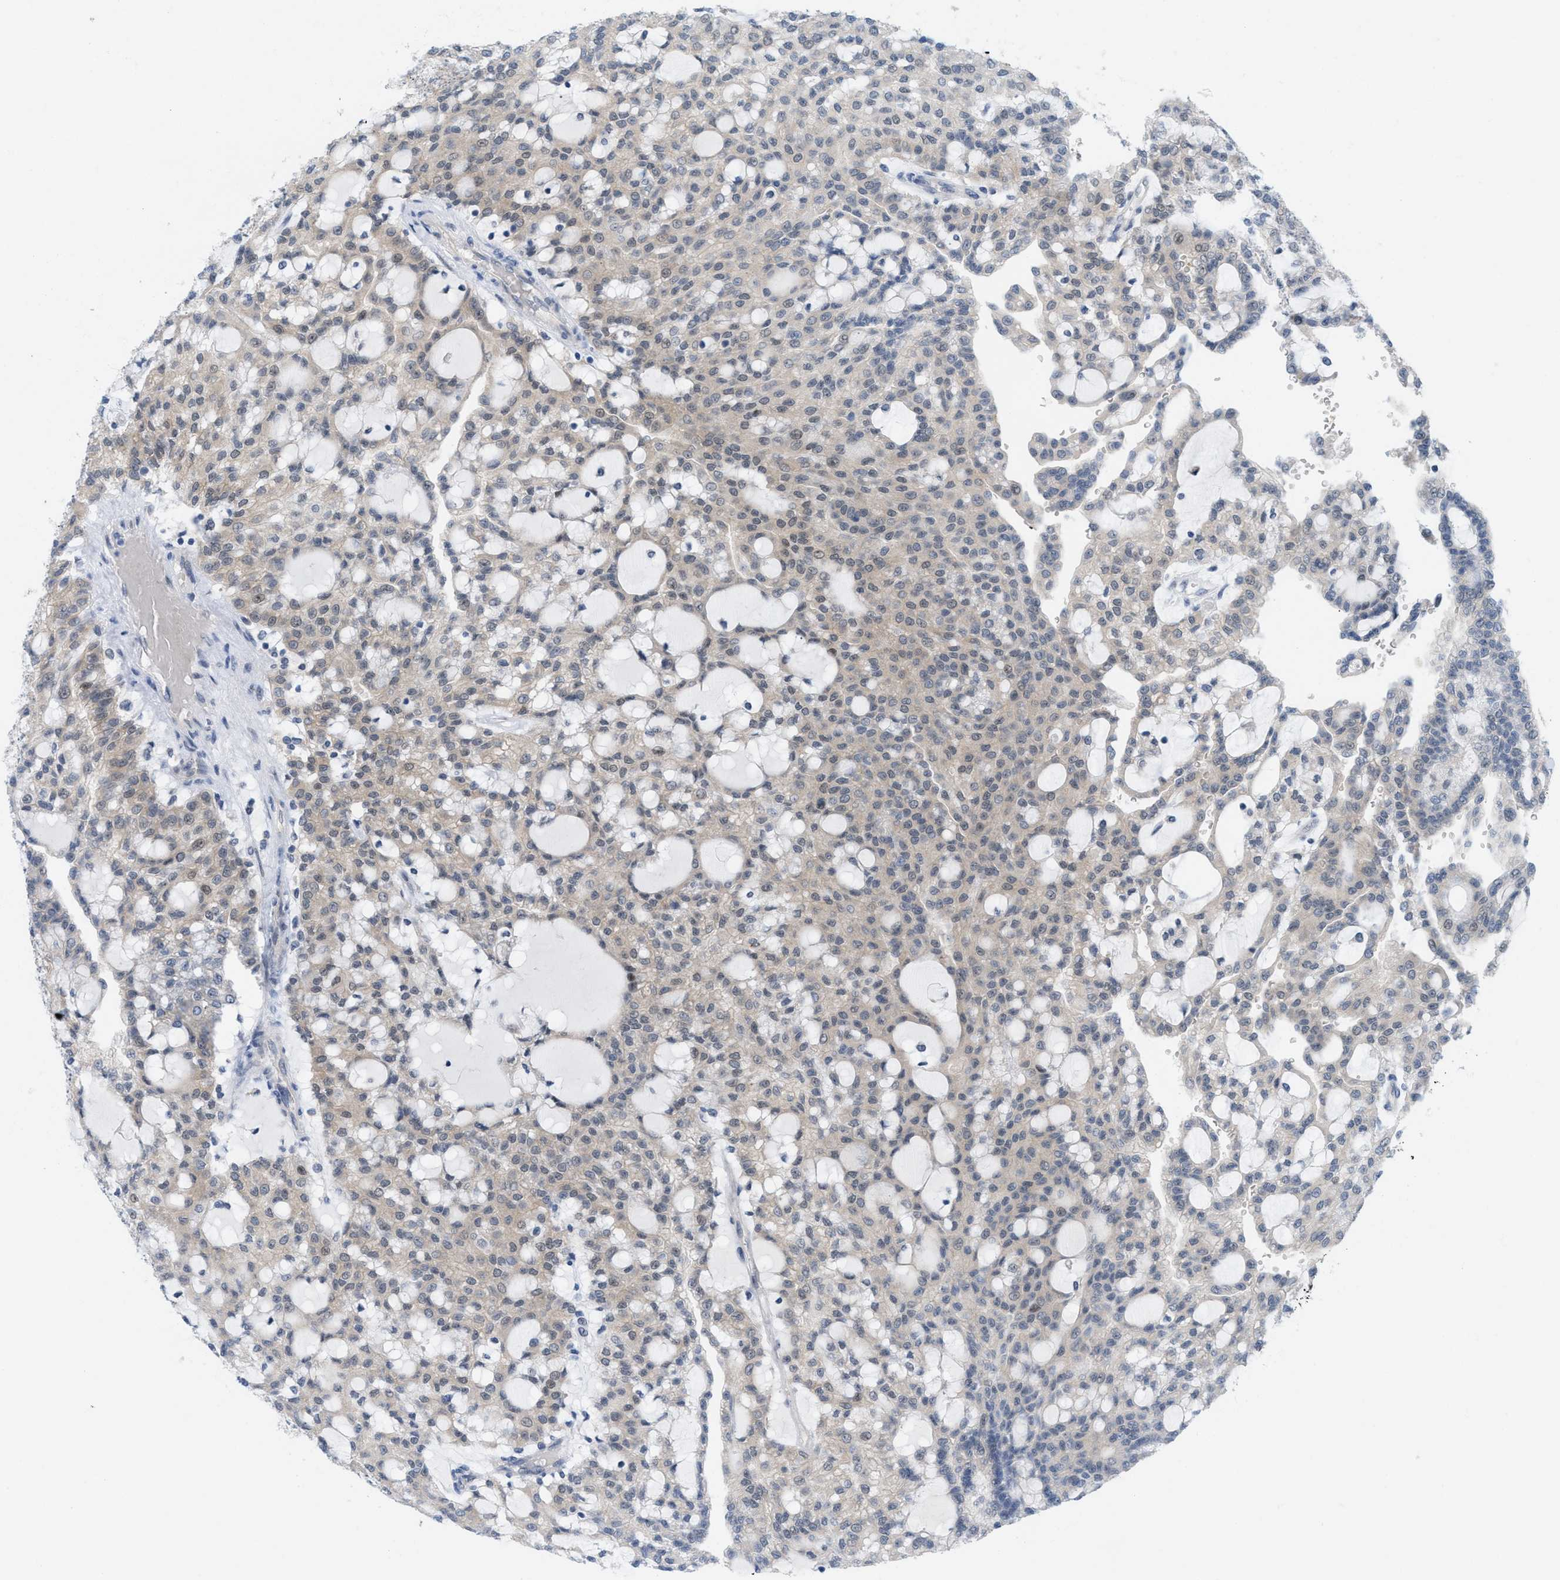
{"staining": {"intensity": "weak", "quantity": "25%-75%", "location": "cytoplasmic/membranous,nuclear"}, "tissue": "renal cancer", "cell_type": "Tumor cells", "image_type": "cancer", "snomed": [{"axis": "morphology", "description": "Adenocarcinoma, NOS"}, {"axis": "topography", "description": "Kidney"}], "caption": "A low amount of weak cytoplasmic/membranous and nuclear expression is identified in approximately 25%-75% of tumor cells in adenocarcinoma (renal) tissue.", "gene": "WIPI2", "patient": {"sex": "male", "age": 63}}